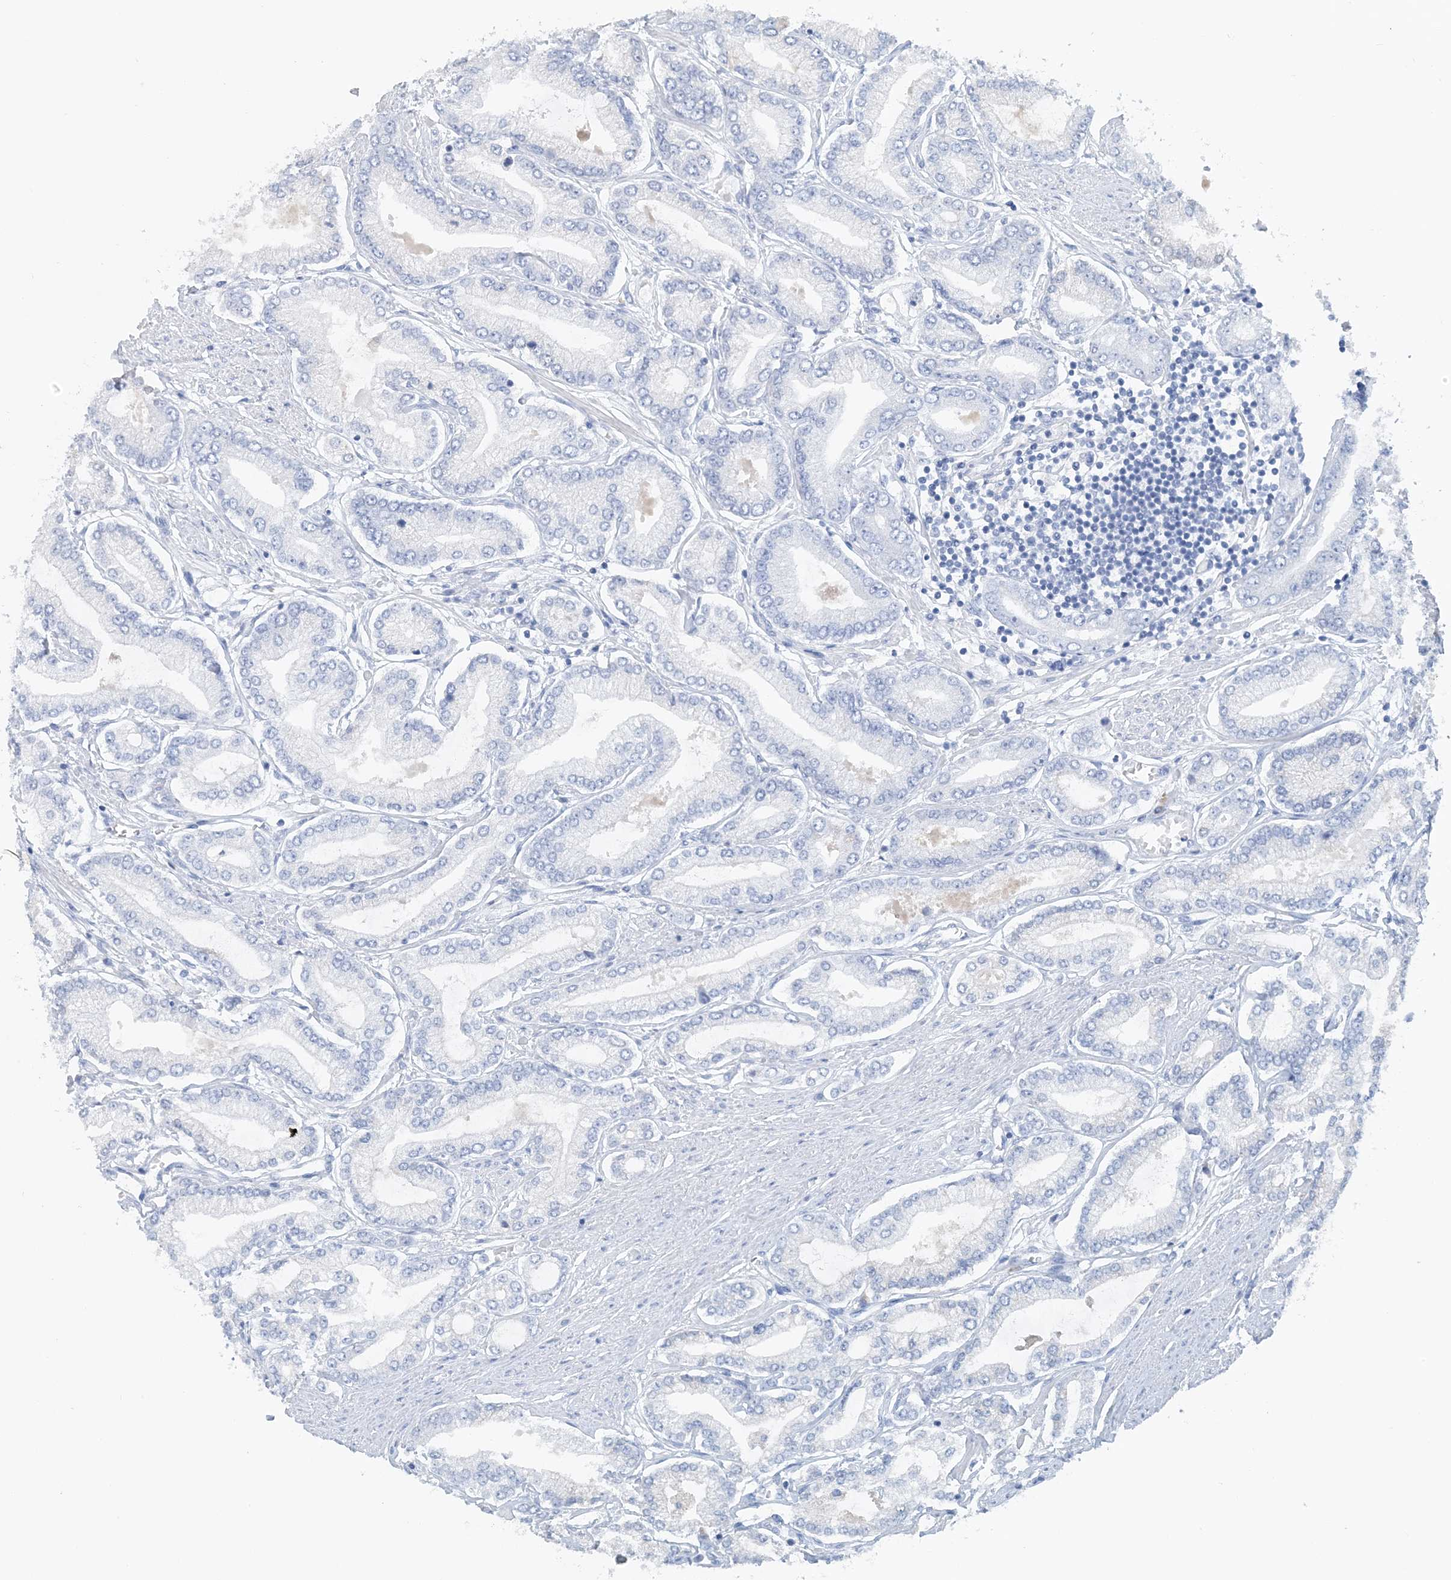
{"staining": {"intensity": "negative", "quantity": "none", "location": "none"}, "tissue": "prostate cancer", "cell_type": "Tumor cells", "image_type": "cancer", "snomed": [{"axis": "morphology", "description": "Adenocarcinoma, Low grade"}, {"axis": "topography", "description": "Prostate"}], "caption": "The immunohistochemistry (IHC) histopathology image has no significant staining in tumor cells of prostate cancer tissue.", "gene": "CTRL", "patient": {"sex": "male", "age": 63}}